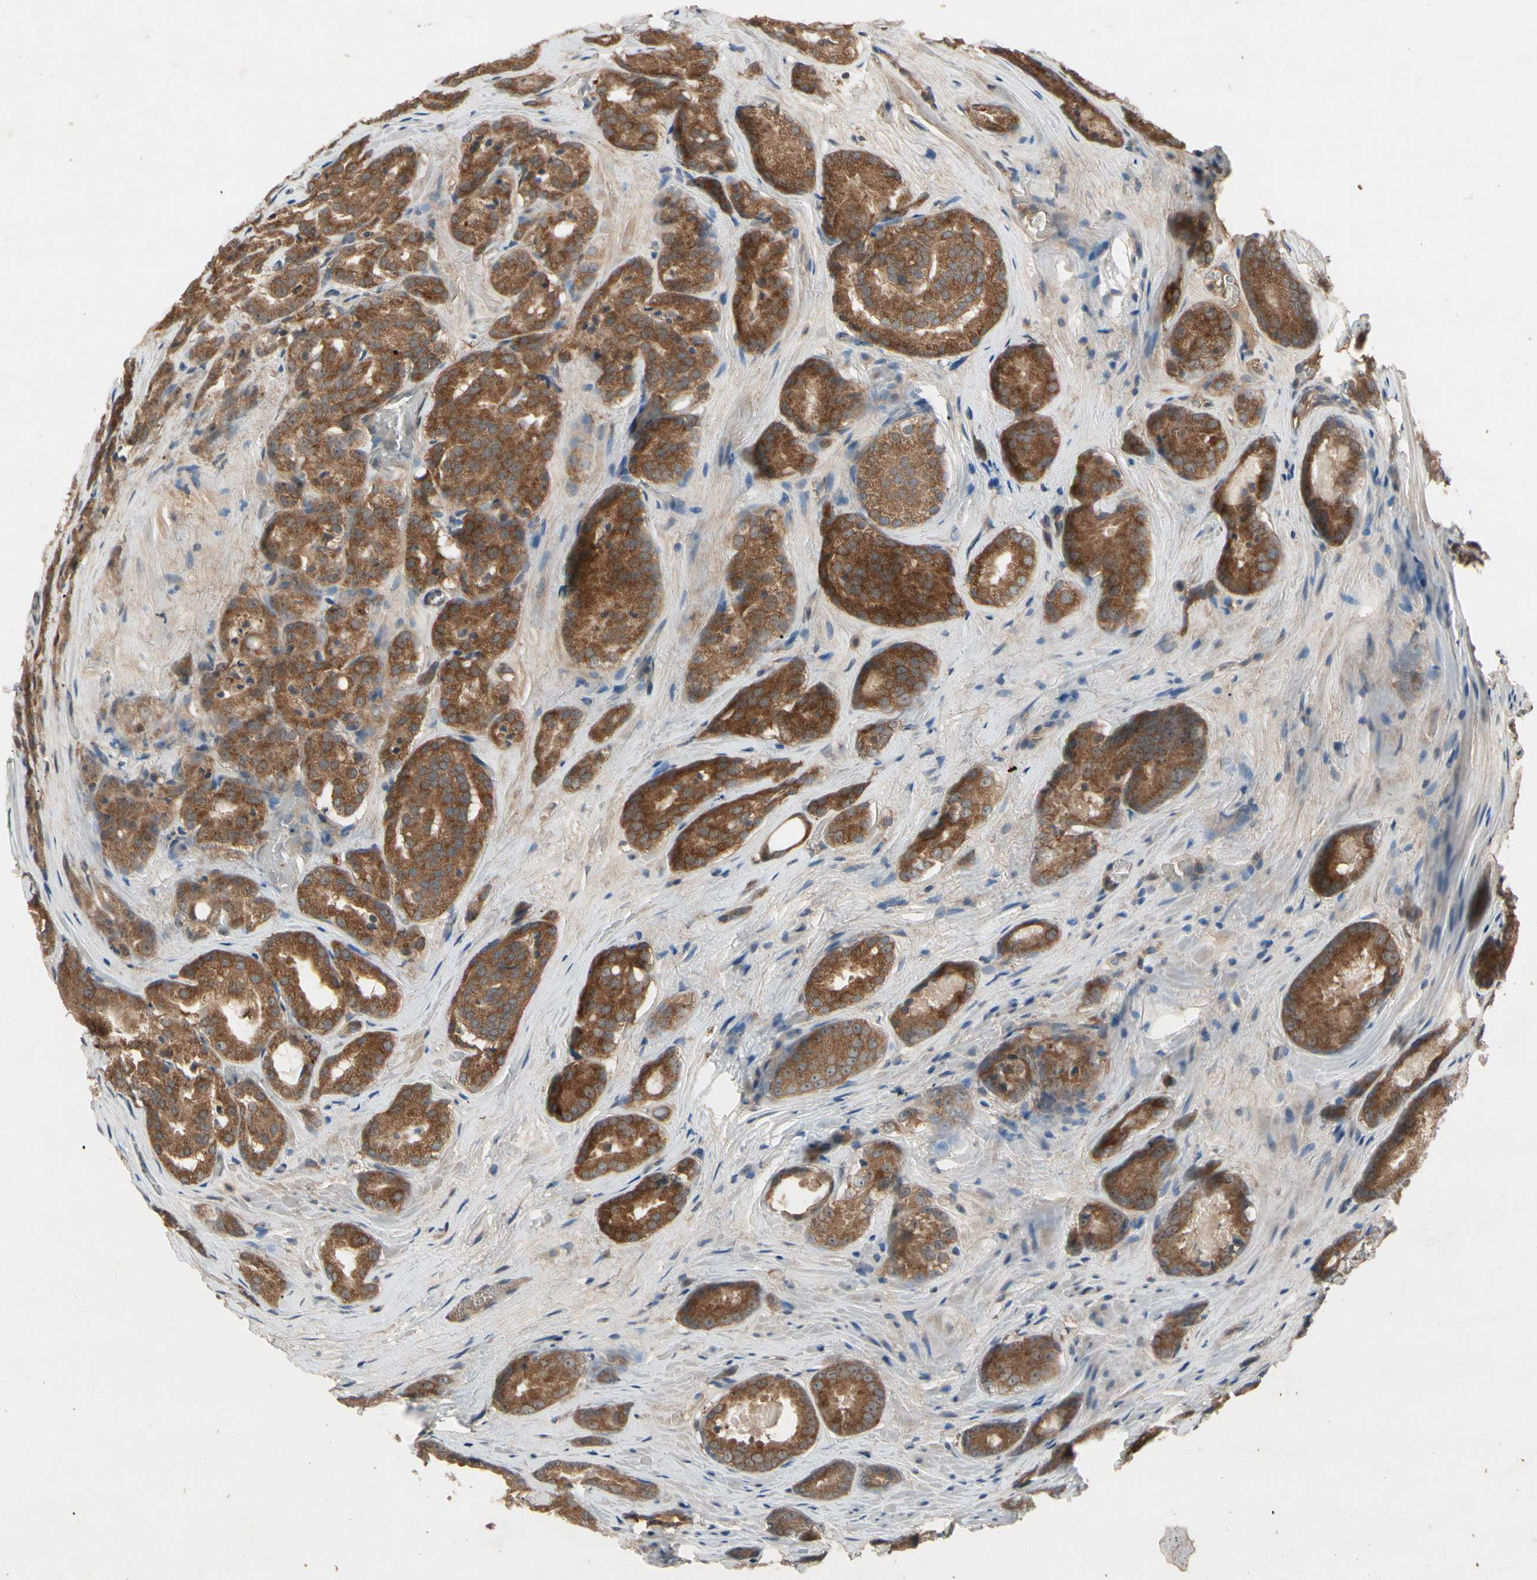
{"staining": {"intensity": "strong", "quantity": ">75%", "location": "cytoplasmic/membranous"}, "tissue": "prostate cancer", "cell_type": "Tumor cells", "image_type": "cancer", "snomed": [{"axis": "morphology", "description": "Adenocarcinoma, High grade"}, {"axis": "topography", "description": "Prostate"}], "caption": "Tumor cells display strong cytoplasmic/membranous expression in approximately >75% of cells in adenocarcinoma (high-grade) (prostate).", "gene": "NSF", "patient": {"sex": "male", "age": 64}}